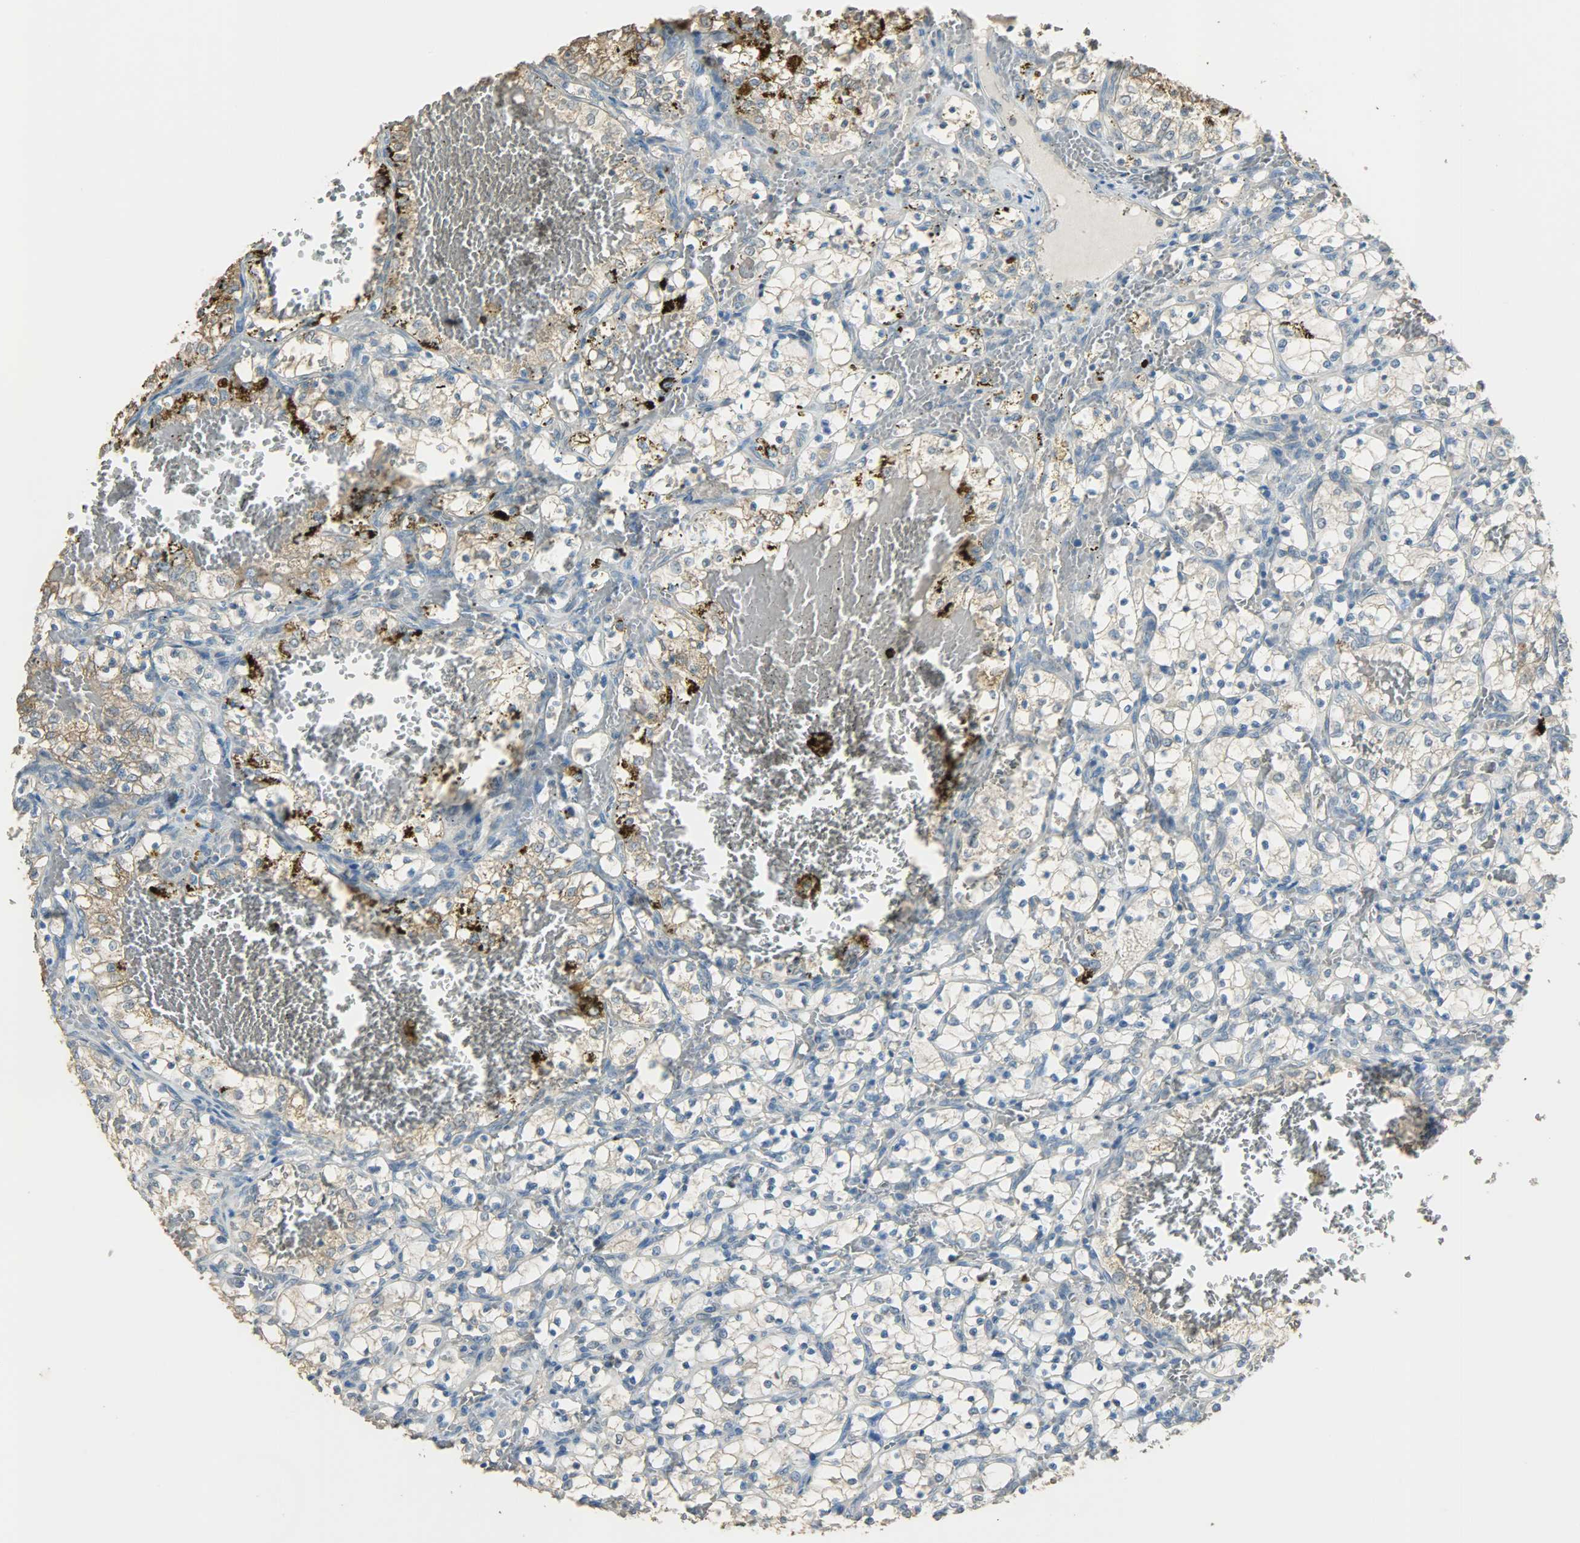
{"staining": {"intensity": "negative", "quantity": "none", "location": "none"}, "tissue": "renal cancer", "cell_type": "Tumor cells", "image_type": "cancer", "snomed": [{"axis": "morphology", "description": "Adenocarcinoma, NOS"}, {"axis": "topography", "description": "Kidney"}], "caption": "Tumor cells are negative for brown protein staining in adenocarcinoma (renal).", "gene": "PRMT5", "patient": {"sex": "female", "age": 69}}